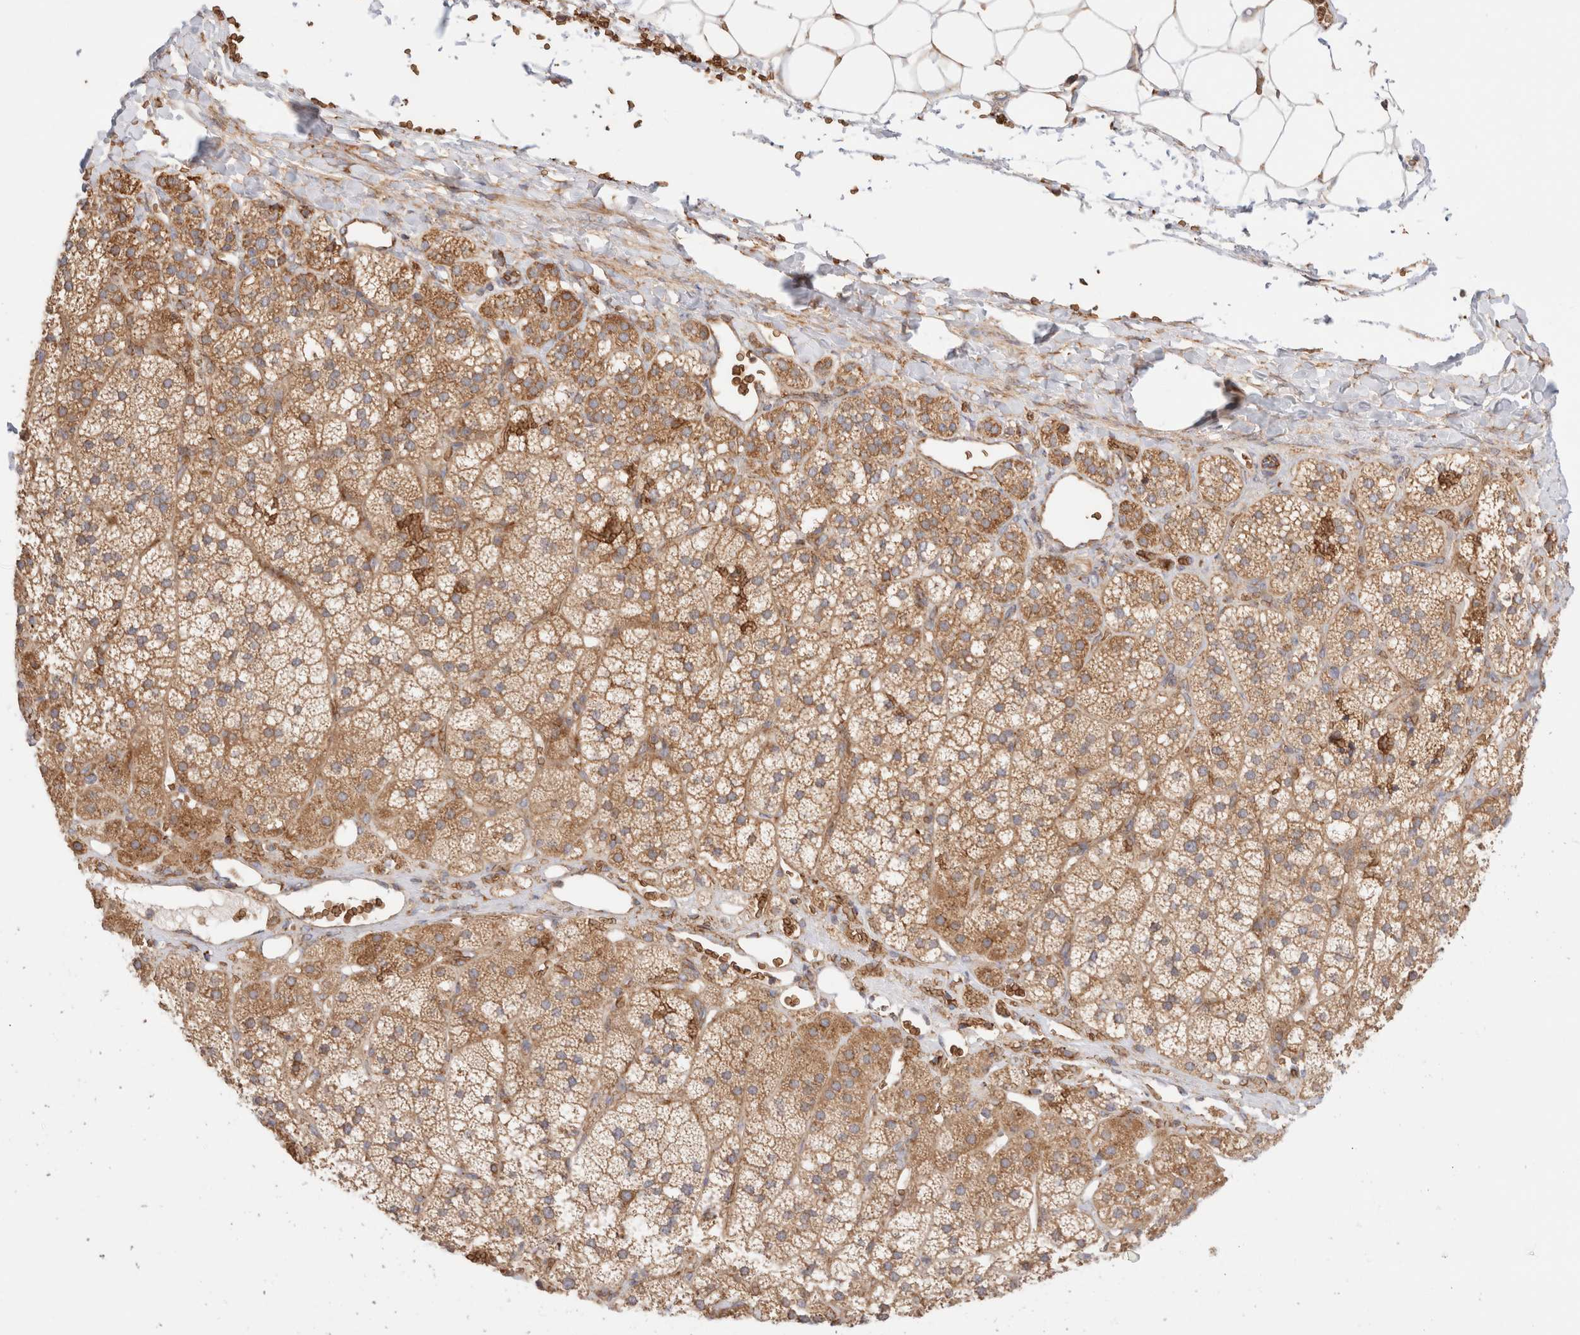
{"staining": {"intensity": "moderate", "quantity": ">75%", "location": "cytoplasmic/membranous"}, "tissue": "adrenal gland", "cell_type": "Glandular cells", "image_type": "normal", "snomed": [{"axis": "morphology", "description": "Normal tissue, NOS"}, {"axis": "topography", "description": "Adrenal gland"}], "caption": "Benign adrenal gland shows moderate cytoplasmic/membranous staining in about >75% of glandular cells, visualized by immunohistochemistry. The staining was performed using DAB, with brown indicating positive protein expression. Nuclei are stained blue with hematoxylin.", "gene": "UTS2B", "patient": {"sex": "female", "age": 44}}